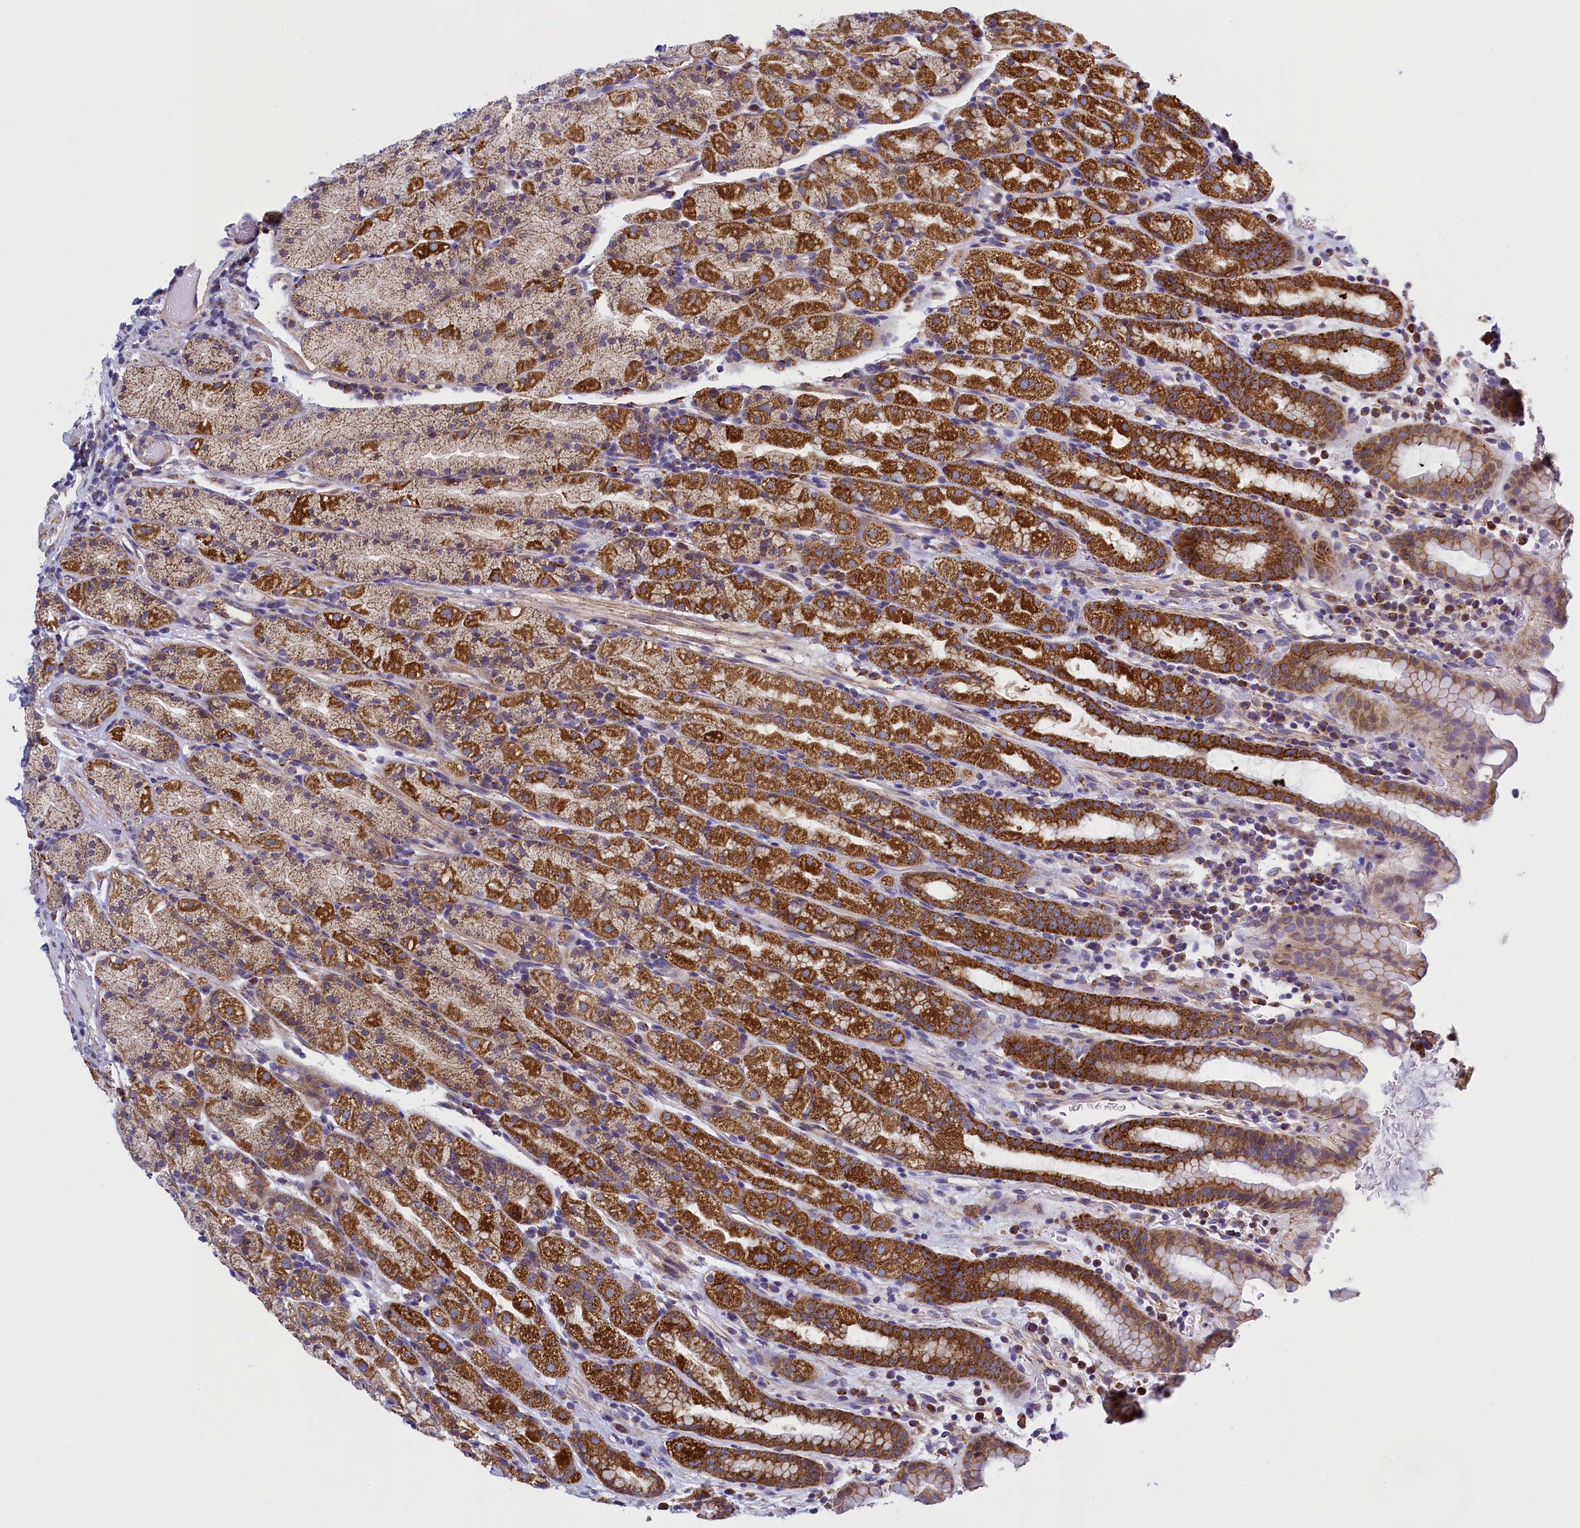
{"staining": {"intensity": "strong", "quantity": "25%-75%", "location": "cytoplasmic/membranous"}, "tissue": "stomach", "cell_type": "Glandular cells", "image_type": "normal", "snomed": [{"axis": "morphology", "description": "Normal tissue, NOS"}, {"axis": "topography", "description": "Stomach, upper"}, {"axis": "topography", "description": "Stomach, lower"}, {"axis": "topography", "description": "Small intestine"}], "caption": "IHC micrograph of unremarkable stomach stained for a protein (brown), which exhibits high levels of strong cytoplasmic/membranous positivity in about 25%-75% of glandular cells.", "gene": "IFT122", "patient": {"sex": "male", "age": 68}}